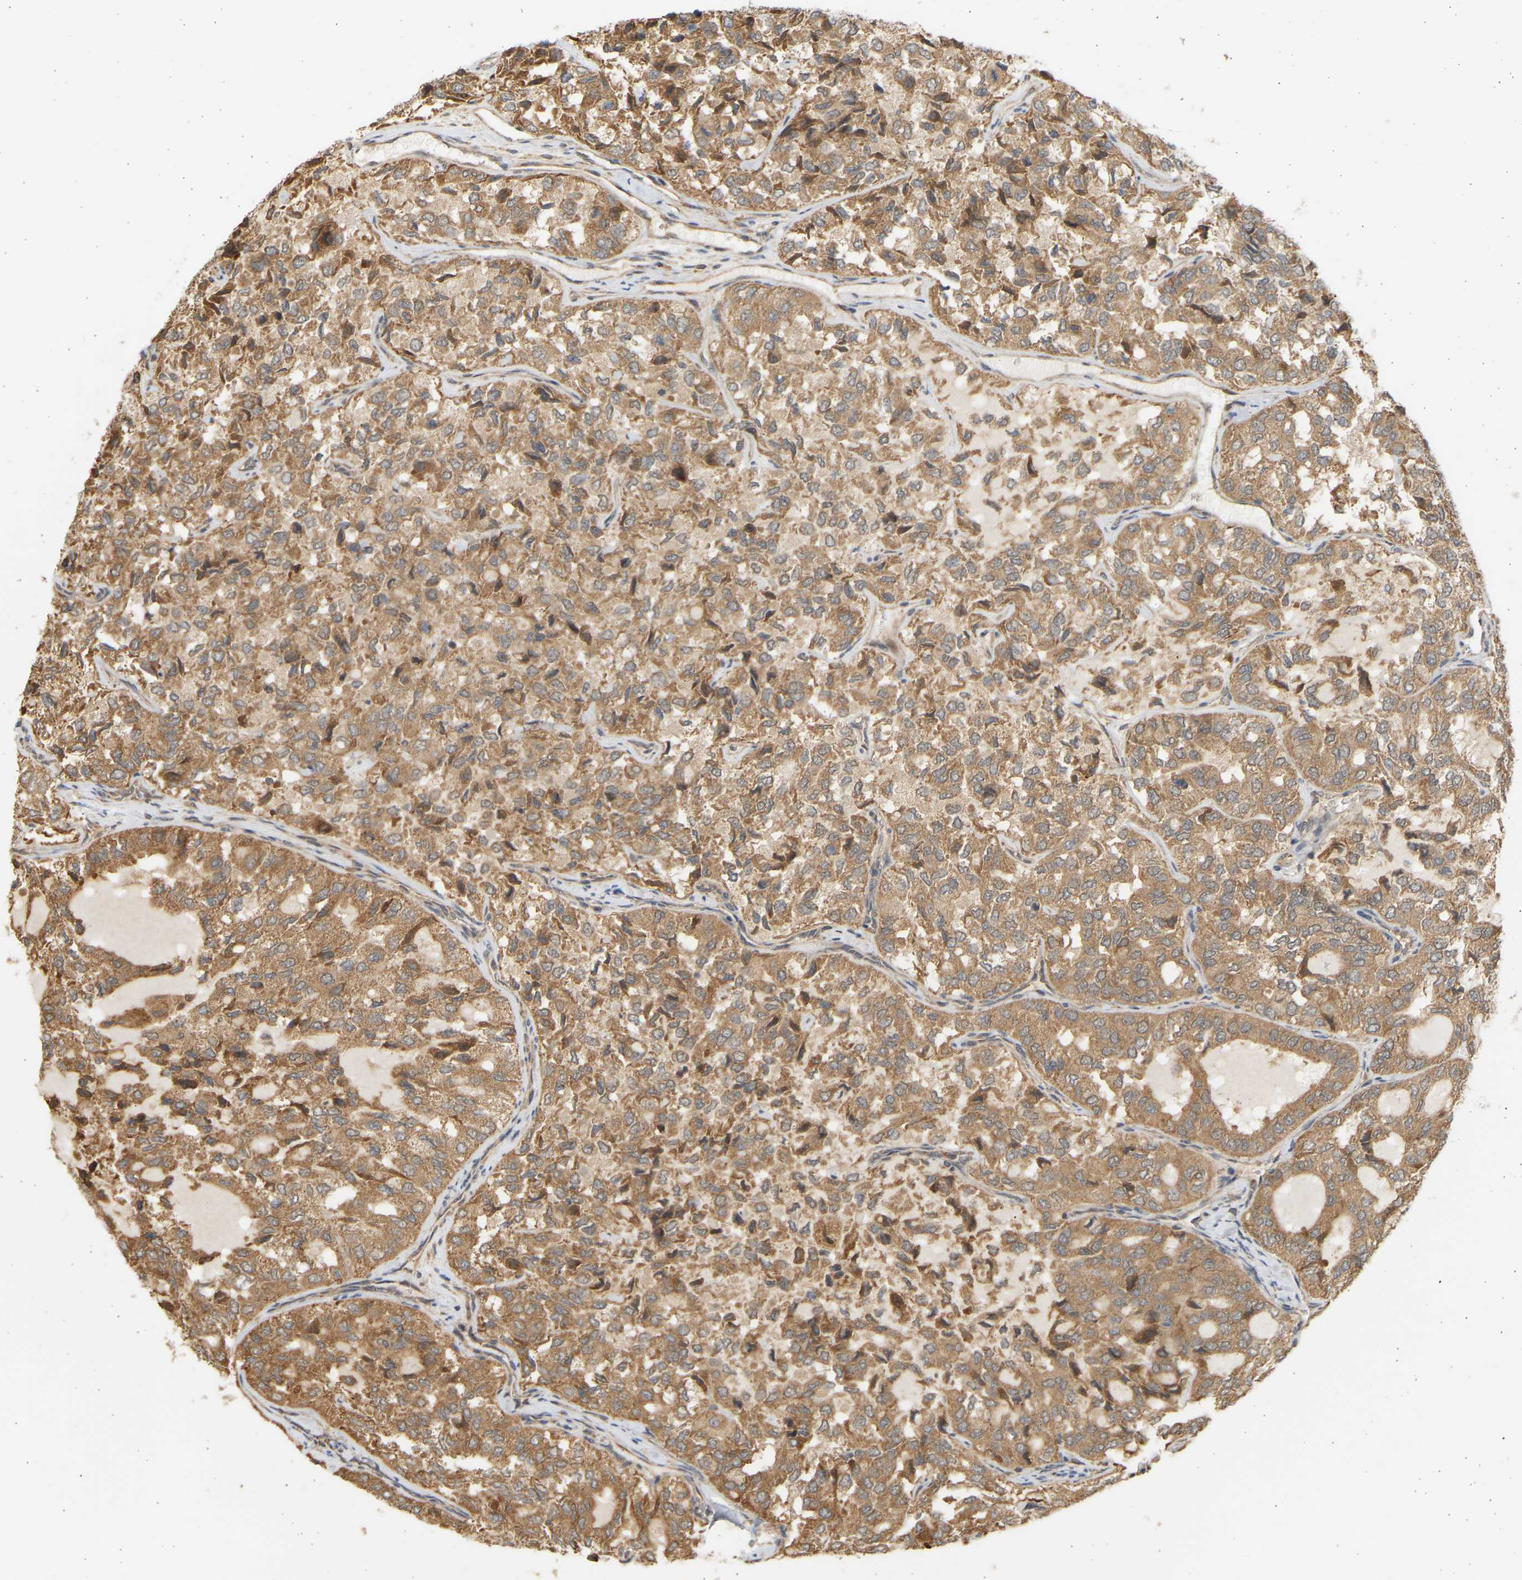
{"staining": {"intensity": "moderate", "quantity": ">75%", "location": "cytoplasmic/membranous"}, "tissue": "thyroid cancer", "cell_type": "Tumor cells", "image_type": "cancer", "snomed": [{"axis": "morphology", "description": "Follicular adenoma carcinoma, NOS"}, {"axis": "topography", "description": "Thyroid gland"}], "caption": "The immunohistochemical stain labels moderate cytoplasmic/membranous staining in tumor cells of follicular adenoma carcinoma (thyroid) tissue. The staining was performed using DAB (3,3'-diaminobenzidine), with brown indicating positive protein expression. Nuclei are stained blue with hematoxylin.", "gene": "B4GALT6", "patient": {"sex": "male", "age": 75}}